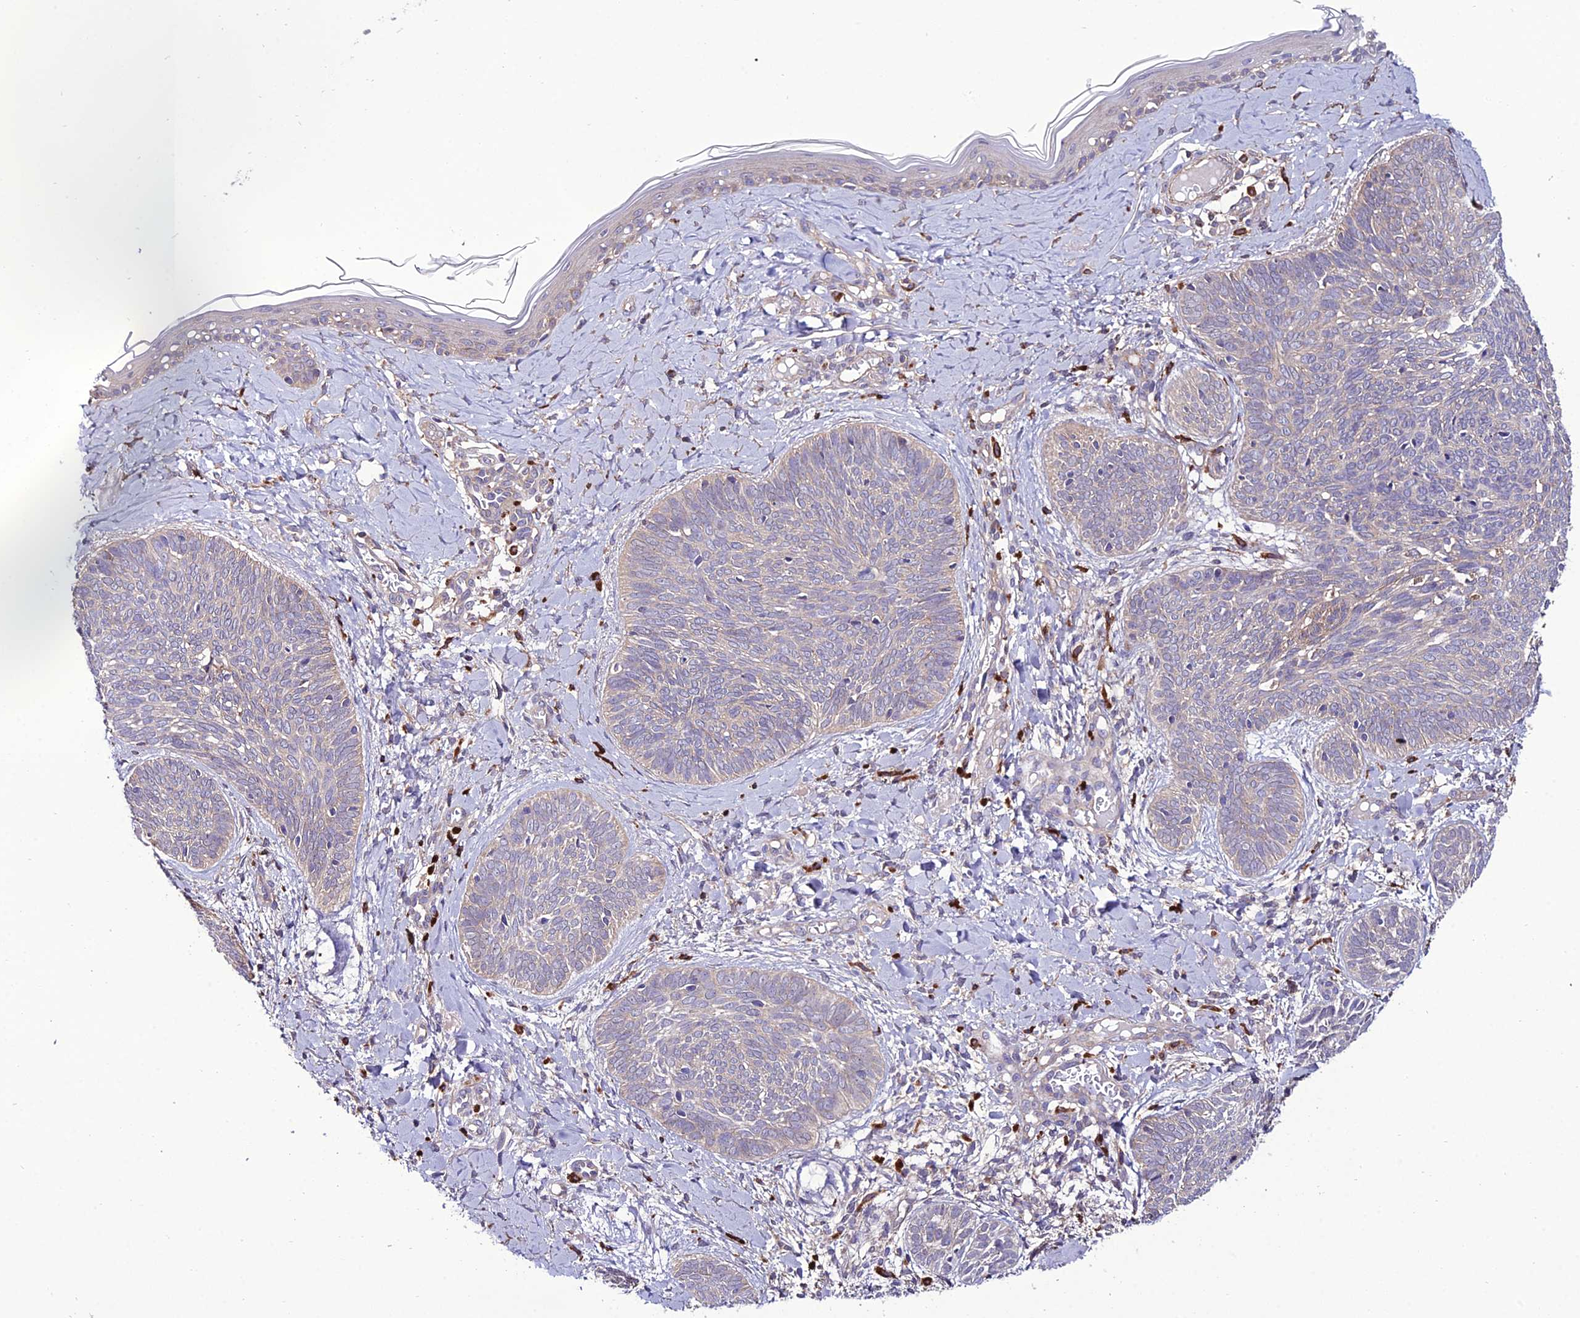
{"staining": {"intensity": "negative", "quantity": "none", "location": "none"}, "tissue": "skin cancer", "cell_type": "Tumor cells", "image_type": "cancer", "snomed": [{"axis": "morphology", "description": "Basal cell carcinoma"}, {"axis": "topography", "description": "Skin"}], "caption": "There is no significant positivity in tumor cells of basal cell carcinoma (skin).", "gene": "PPIL3", "patient": {"sex": "female", "age": 81}}